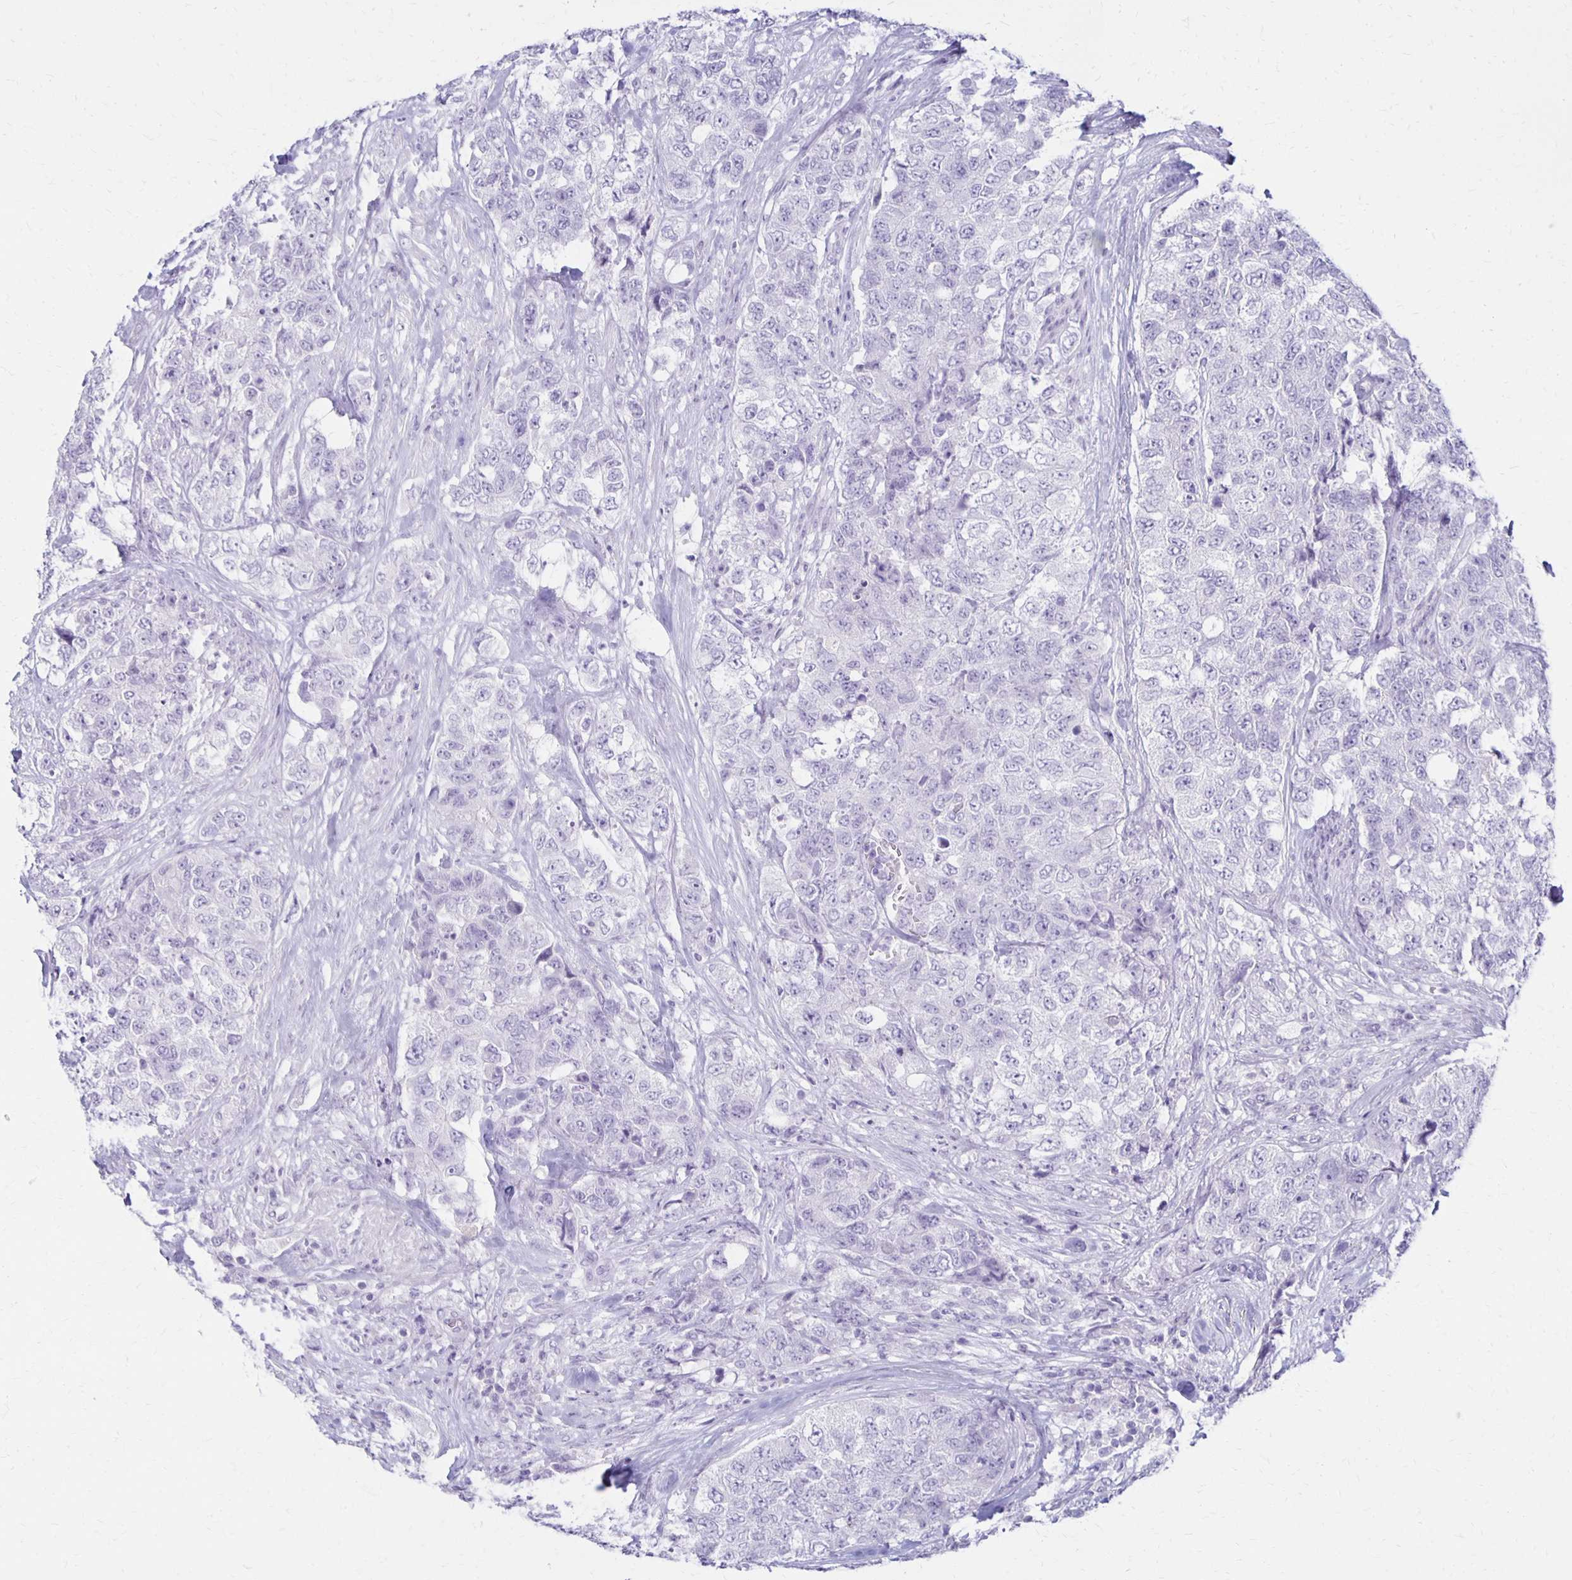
{"staining": {"intensity": "negative", "quantity": "none", "location": "none"}, "tissue": "urothelial cancer", "cell_type": "Tumor cells", "image_type": "cancer", "snomed": [{"axis": "morphology", "description": "Urothelial carcinoma, High grade"}, {"axis": "topography", "description": "Urinary bladder"}], "caption": "High magnification brightfield microscopy of high-grade urothelial carcinoma stained with DAB (brown) and counterstained with hematoxylin (blue): tumor cells show no significant staining.", "gene": "RYR1", "patient": {"sex": "female", "age": 78}}